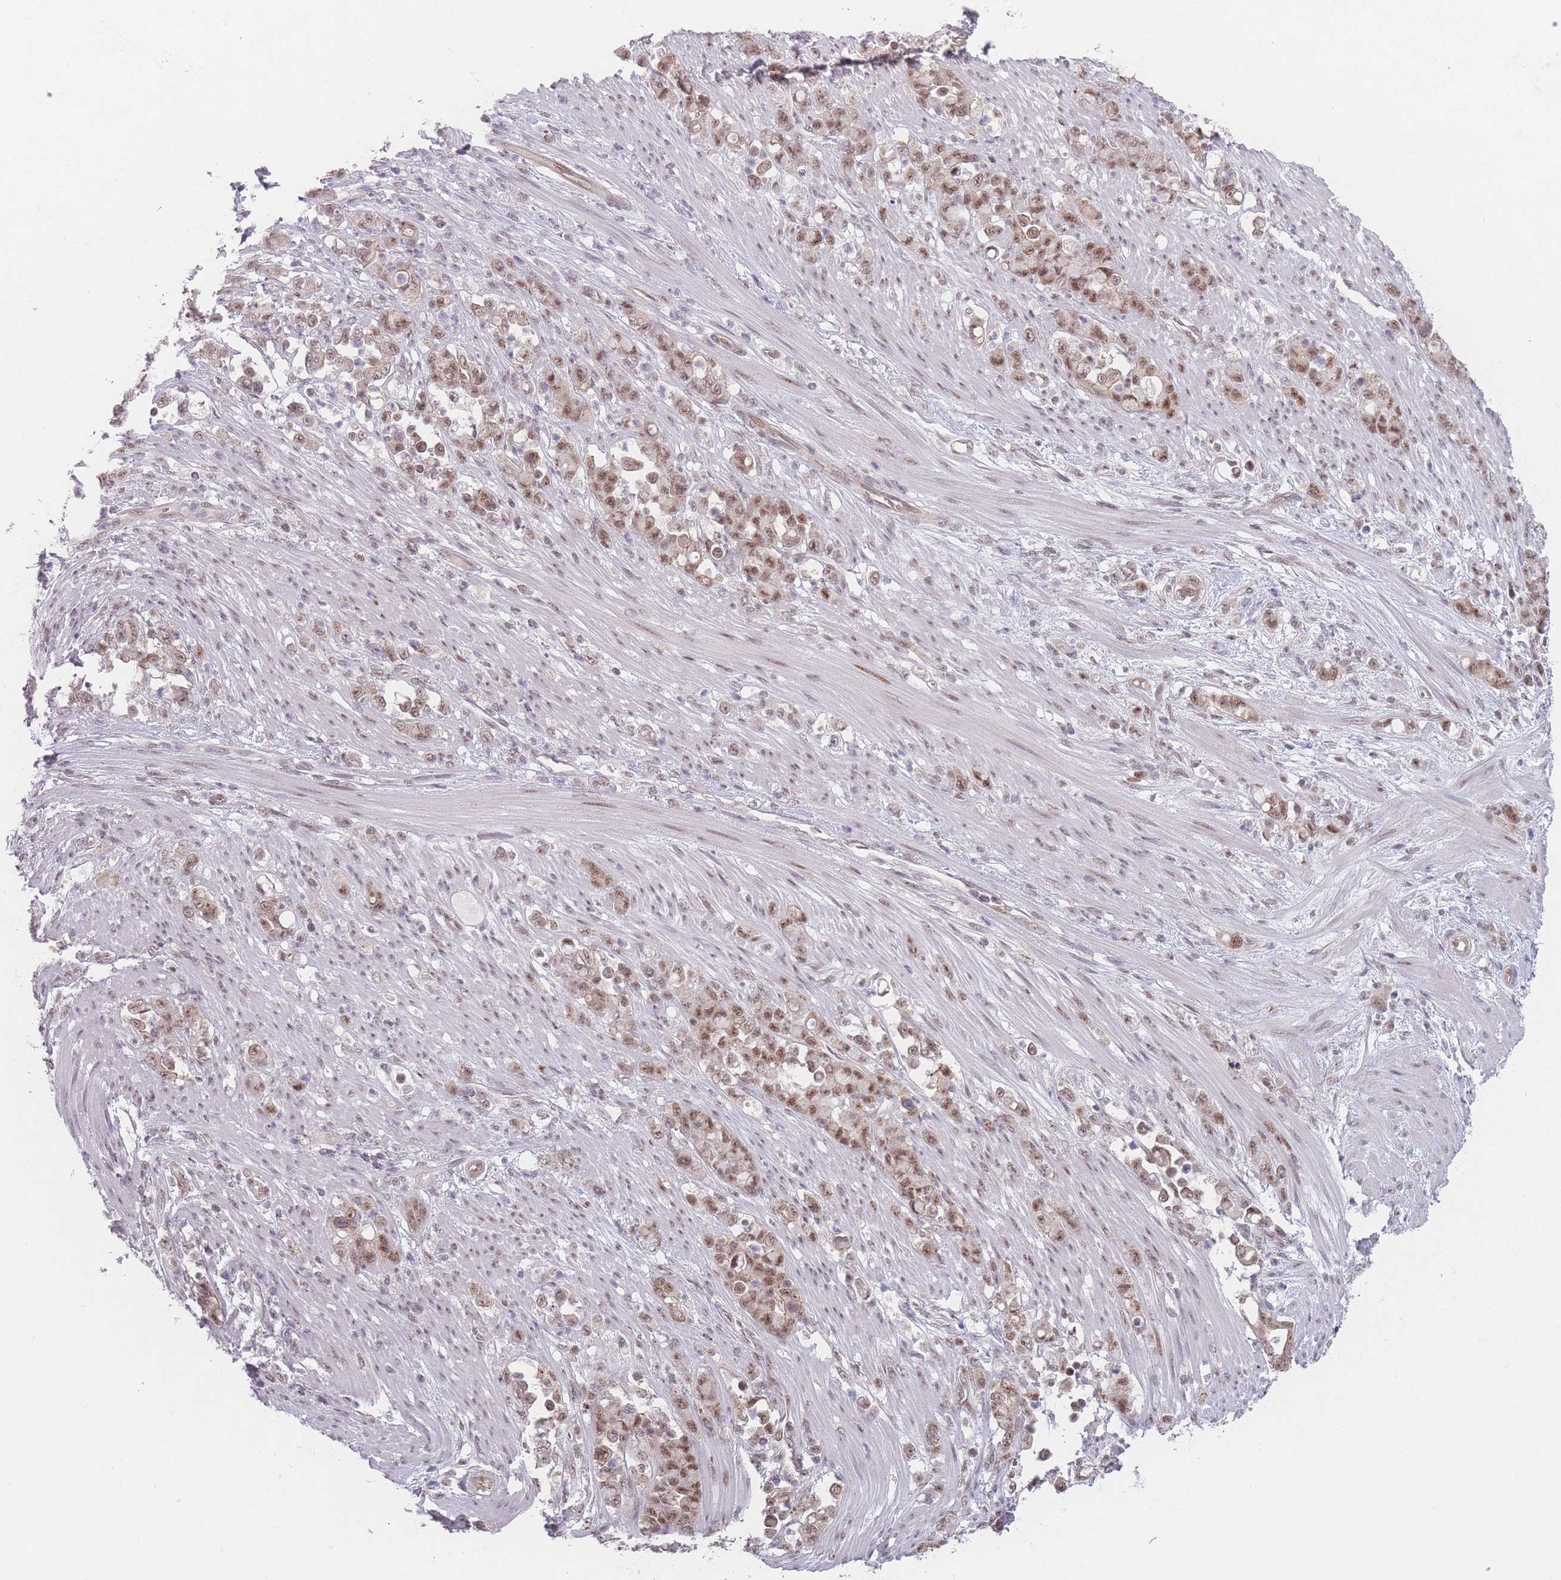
{"staining": {"intensity": "moderate", "quantity": ">75%", "location": "nuclear"}, "tissue": "stomach cancer", "cell_type": "Tumor cells", "image_type": "cancer", "snomed": [{"axis": "morphology", "description": "Normal tissue, NOS"}, {"axis": "morphology", "description": "Adenocarcinoma, NOS"}, {"axis": "topography", "description": "Stomach"}], "caption": "Human adenocarcinoma (stomach) stained for a protein (brown) reveals moderate nuclear positive positivity in about >75% of tumor cells.", "gene": "ZC3H14", "patient": {"sex": "female", "age": 79}}